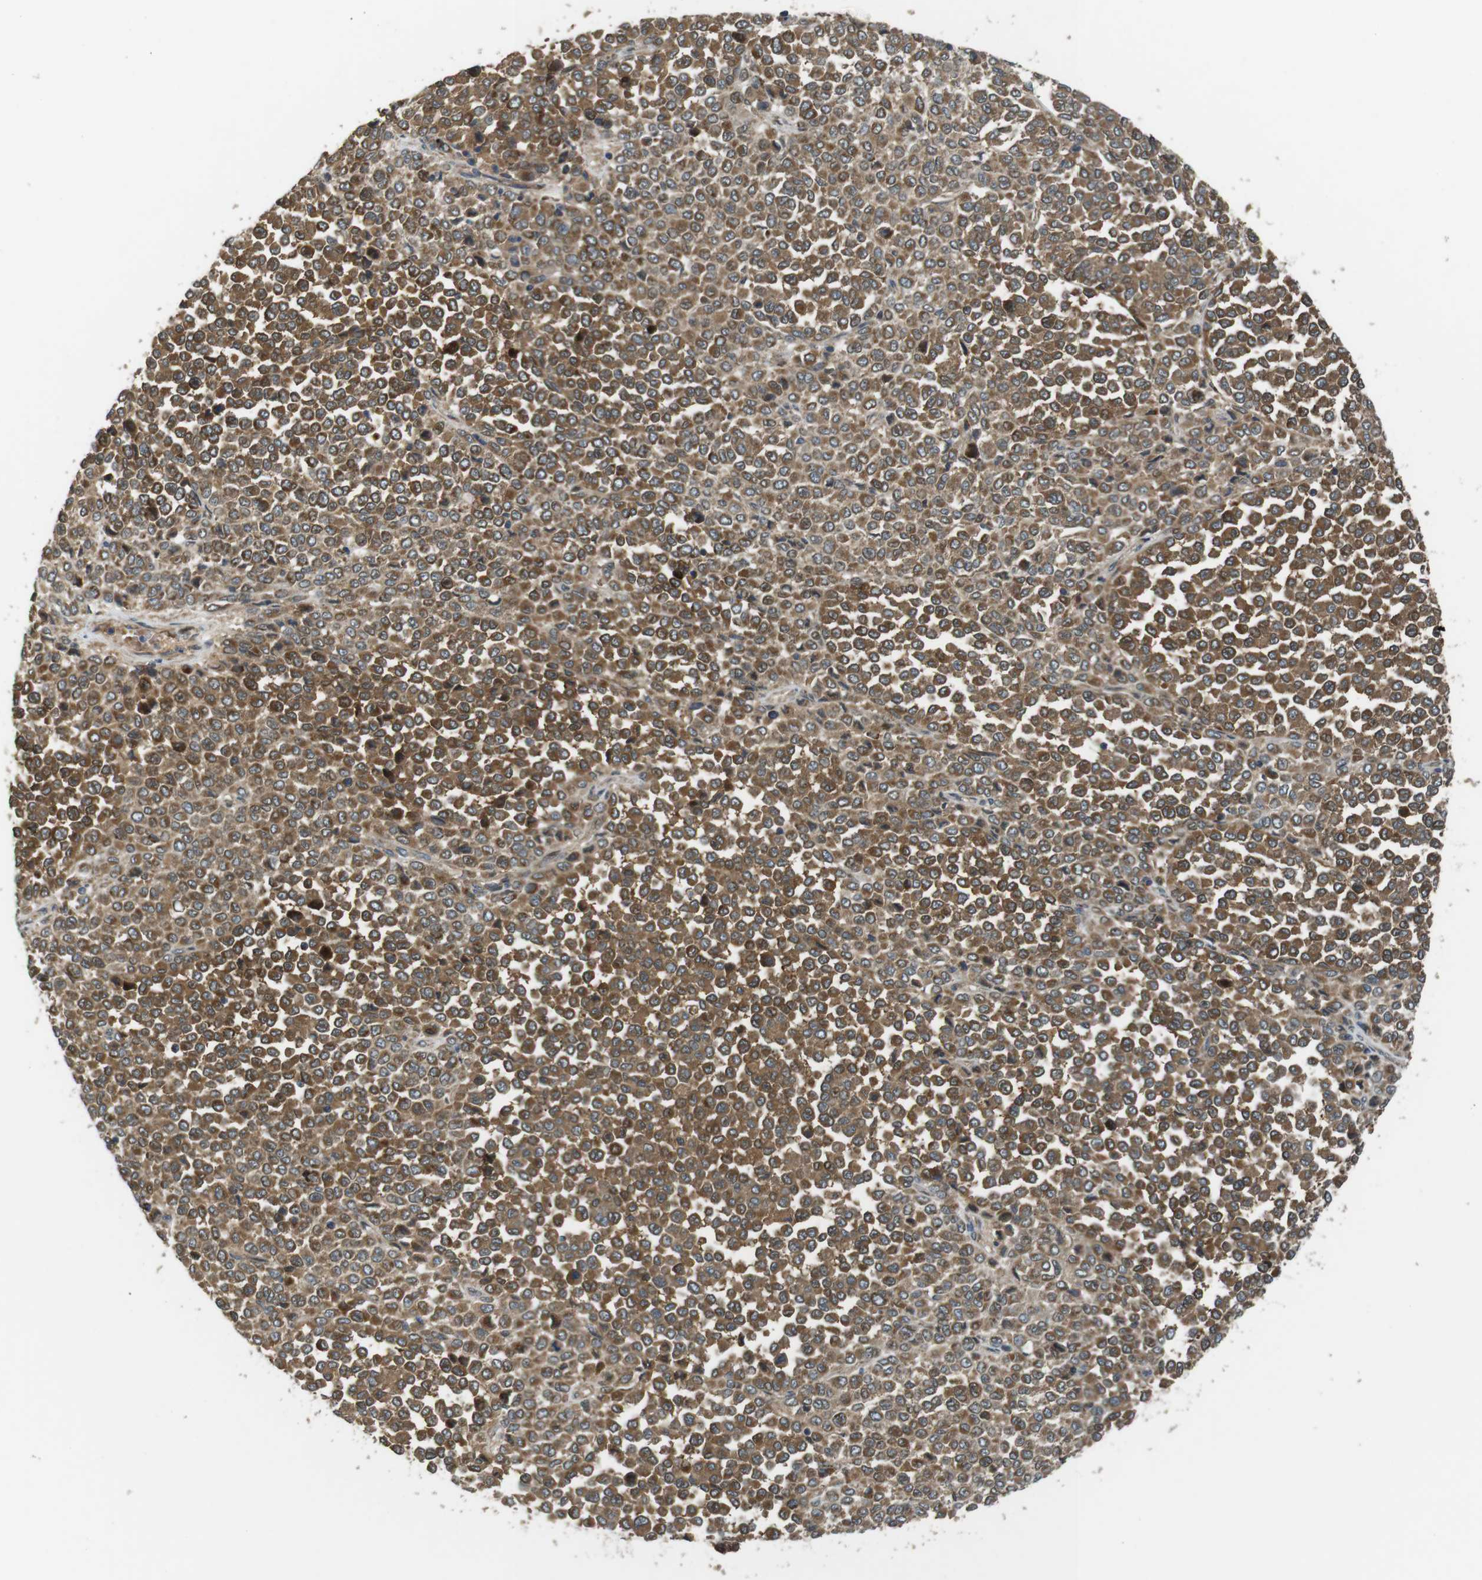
{"staining": {"intensity": "moderate", "quantity": ">75%", "location": "cytoplasmic/membranous"}, "tissue": "melanoma", "cell_type": "Tumor cells", "image_type": "cancer", "snomed": [{"axis": "morphology", "description": "Malignant melanoma, Metastatic site"}, {"axis": "topography", "description": "Pancreas"}], "caption": "Malignant melanoma (metastatic site) stained for a protein reveals moderate cytoplasmic/membranous positivity in tumor cells.", "gene": "IFFO2", "patient": {"sex": "female", "age": 30}}